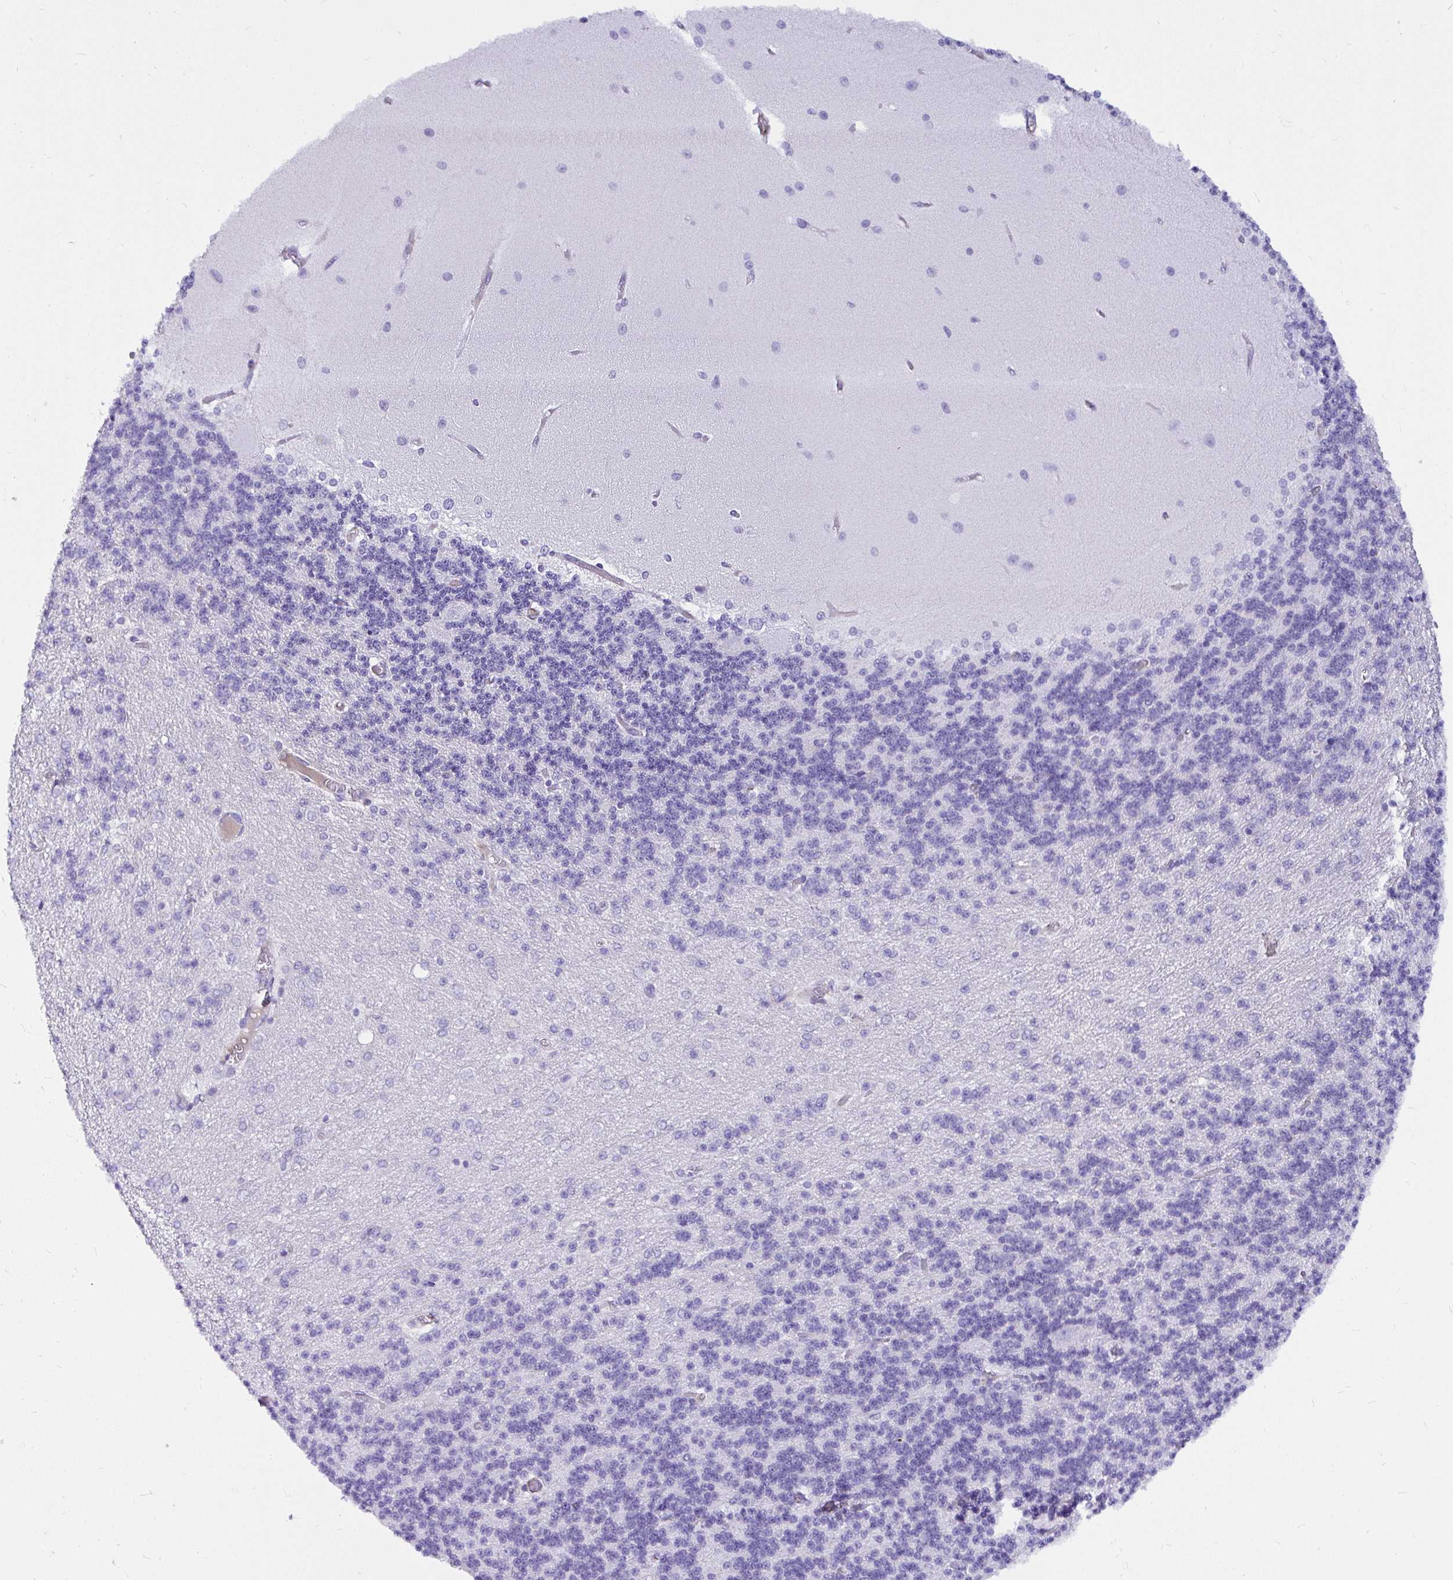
{"staining": {"intensity": "negative", "quantity": "none", "location": "none"}, "tissue": "cerebellum", "cell_type": "Cells in granular layer", "image_type": "normal", "snomed": [{"axis": "morphology", "description": "Normal tissue, NOS"}, {"axis": "topography", "description": "Cerebellum"}], "caption": "IHC micrograph of unremarkable cerebellum stained for a protein (brown), which displays no staining in cells in granular layer. (DAB IHC with hematoxylin counter stain).", "gene": "DEPDC5", "patient": {"sex": "female", "age": 54}}